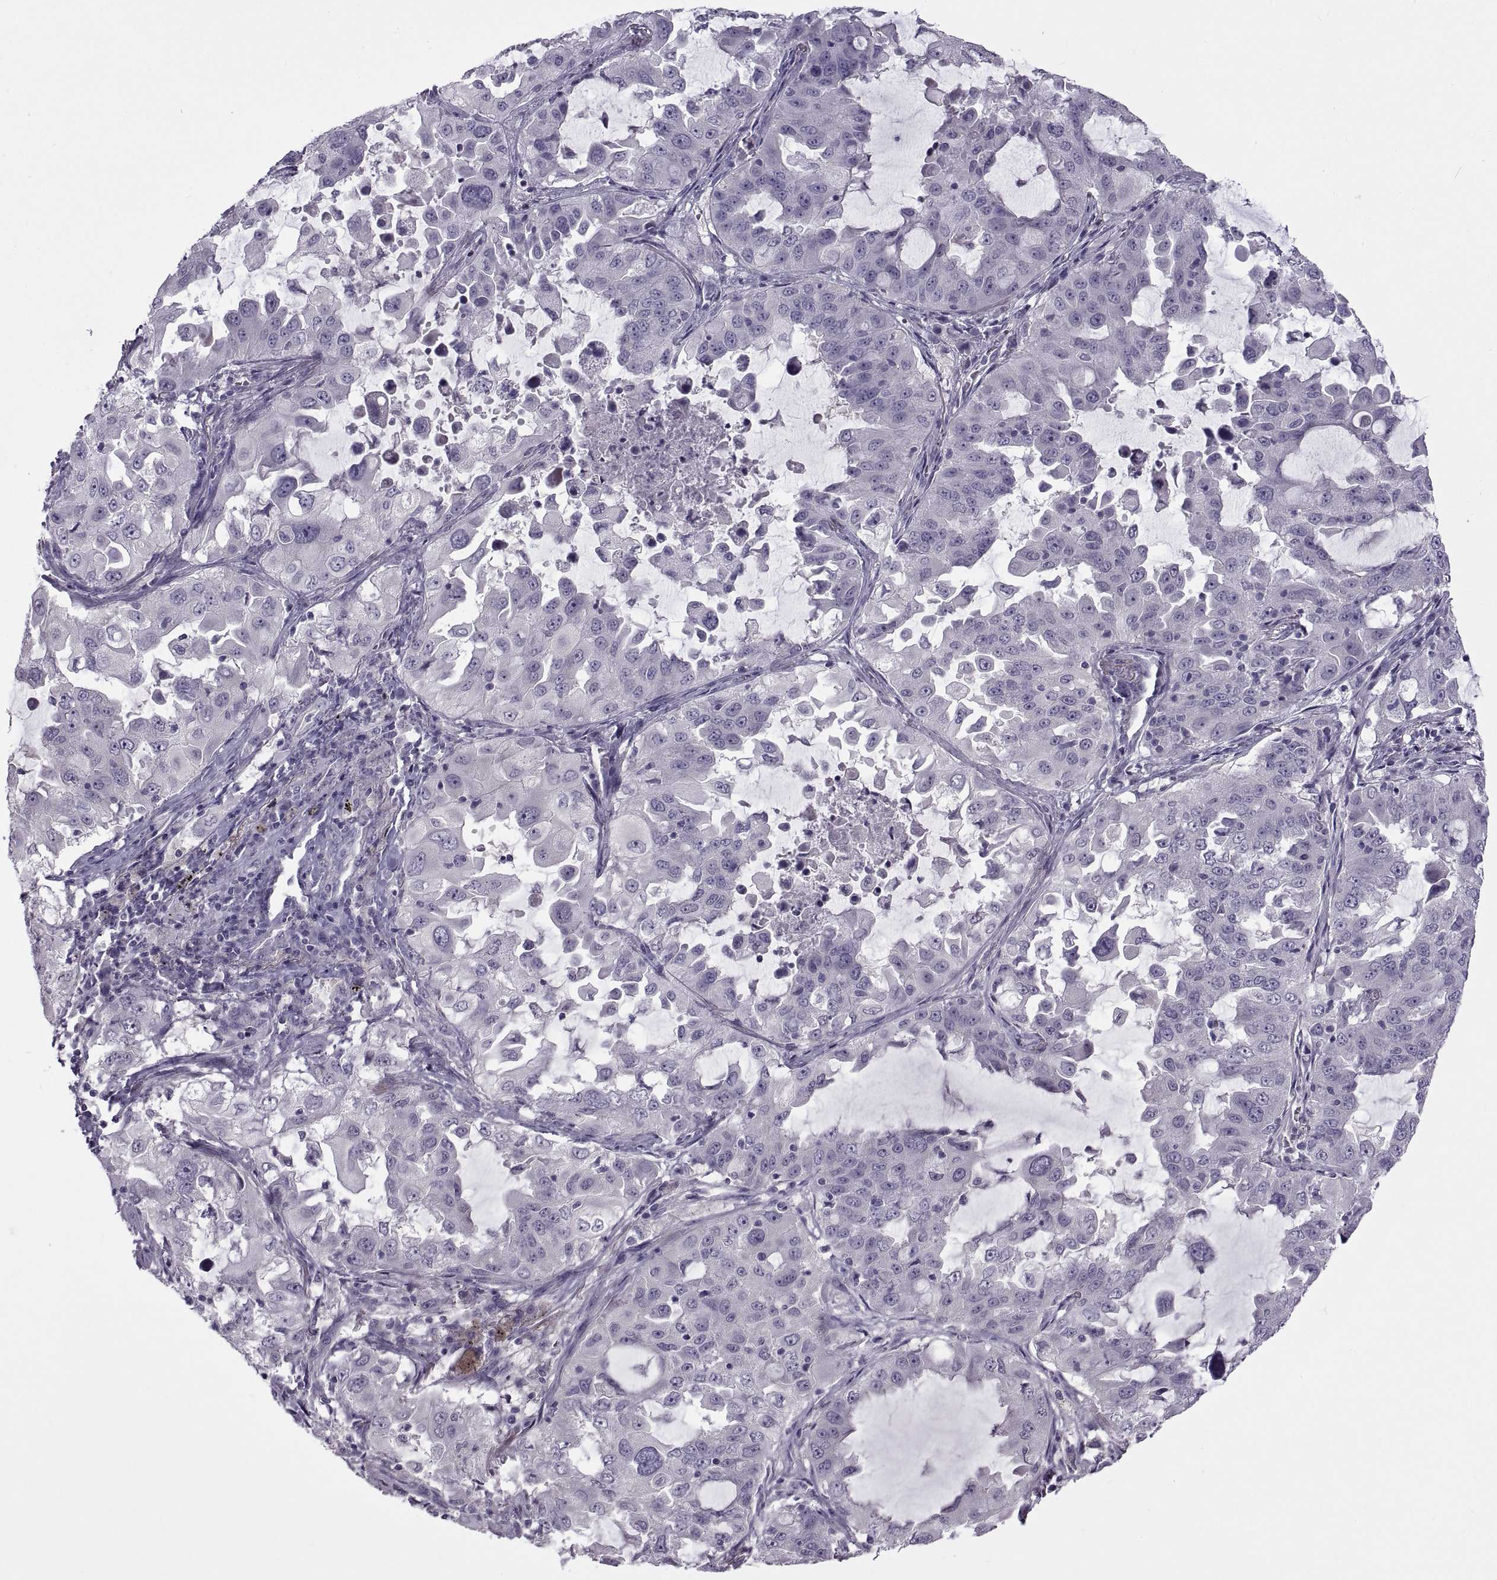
{"staining": {"intensity": "negative", "quantity": "none", "location": "none"}, "tissue": "lung cancer", "cell_type": "Tumor cells", "image_type": "cancer", "snomed": [{"axis": "morphology", "description": "Adenocarcinoma, NOS"}, {"axis": "topography", "description": "Lung"}], "caption": "The image exhibits no staining of tumor cells in lung adenocarcinoma.", "gene": "BSPH1", "patient": {"sex": "female", "age": 61}}